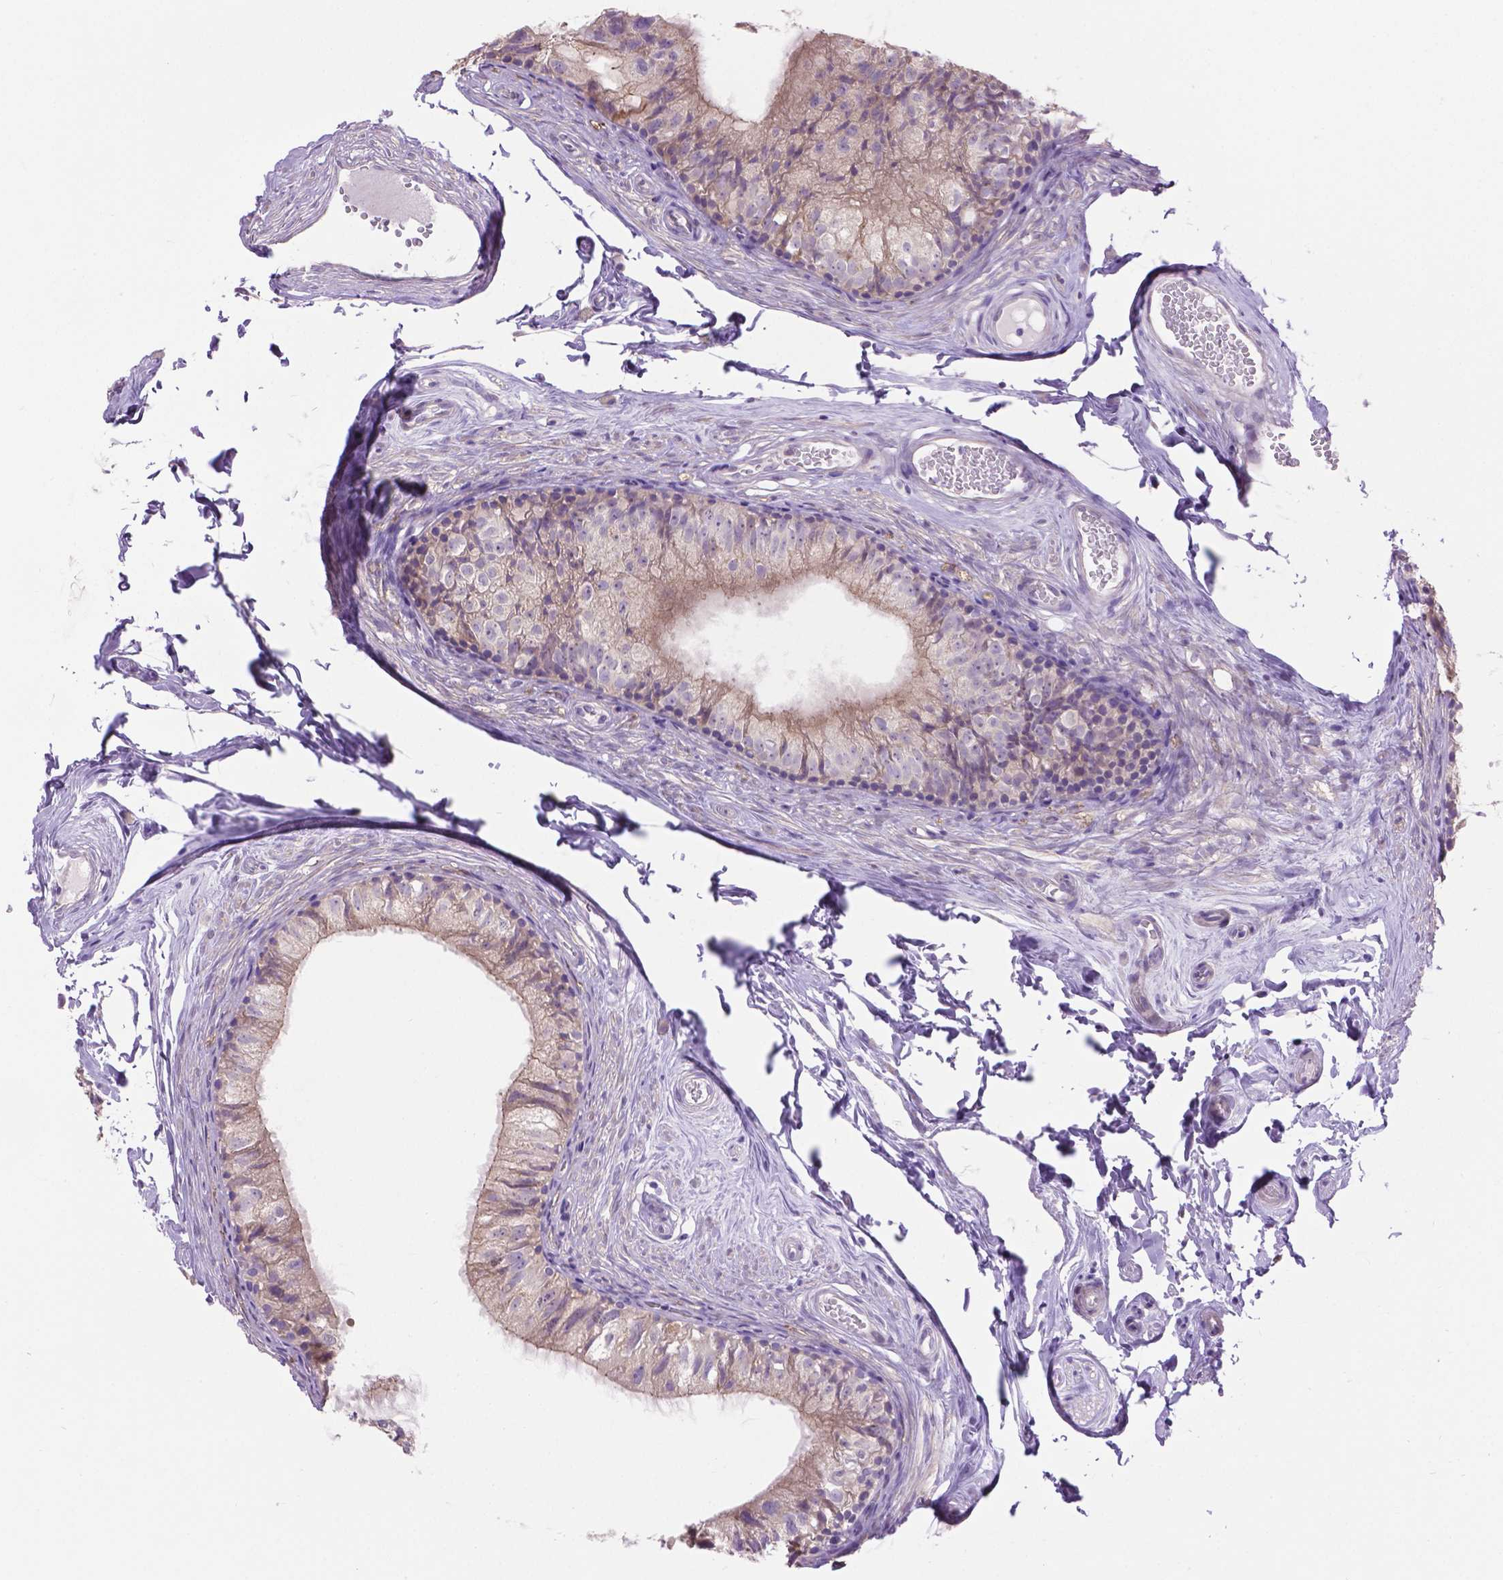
{"staining": {"intensity": "weak", "quantity": "<25%", "location": "cytoplasmic/membranous"}, "tissue": "epididymis", "cell_type": "Glandular cells", "image_type": "normal", "snomed": [{"axis": "morphology", "description": "Normal tissue, NOS"}, {"axis": "topography", "description": "Epididymis"}], "caption": "Image shows no protein staining in glandular cells of normal epididymis. Brightfield microscopy of immunohistochemistry stained with DAB (3,3'-diaminobenzidine) (brown) and hematoxylin (blue), captured at high magnification.", "gene": "CDH7", "patient": {"sex": "male", "age": 45}}